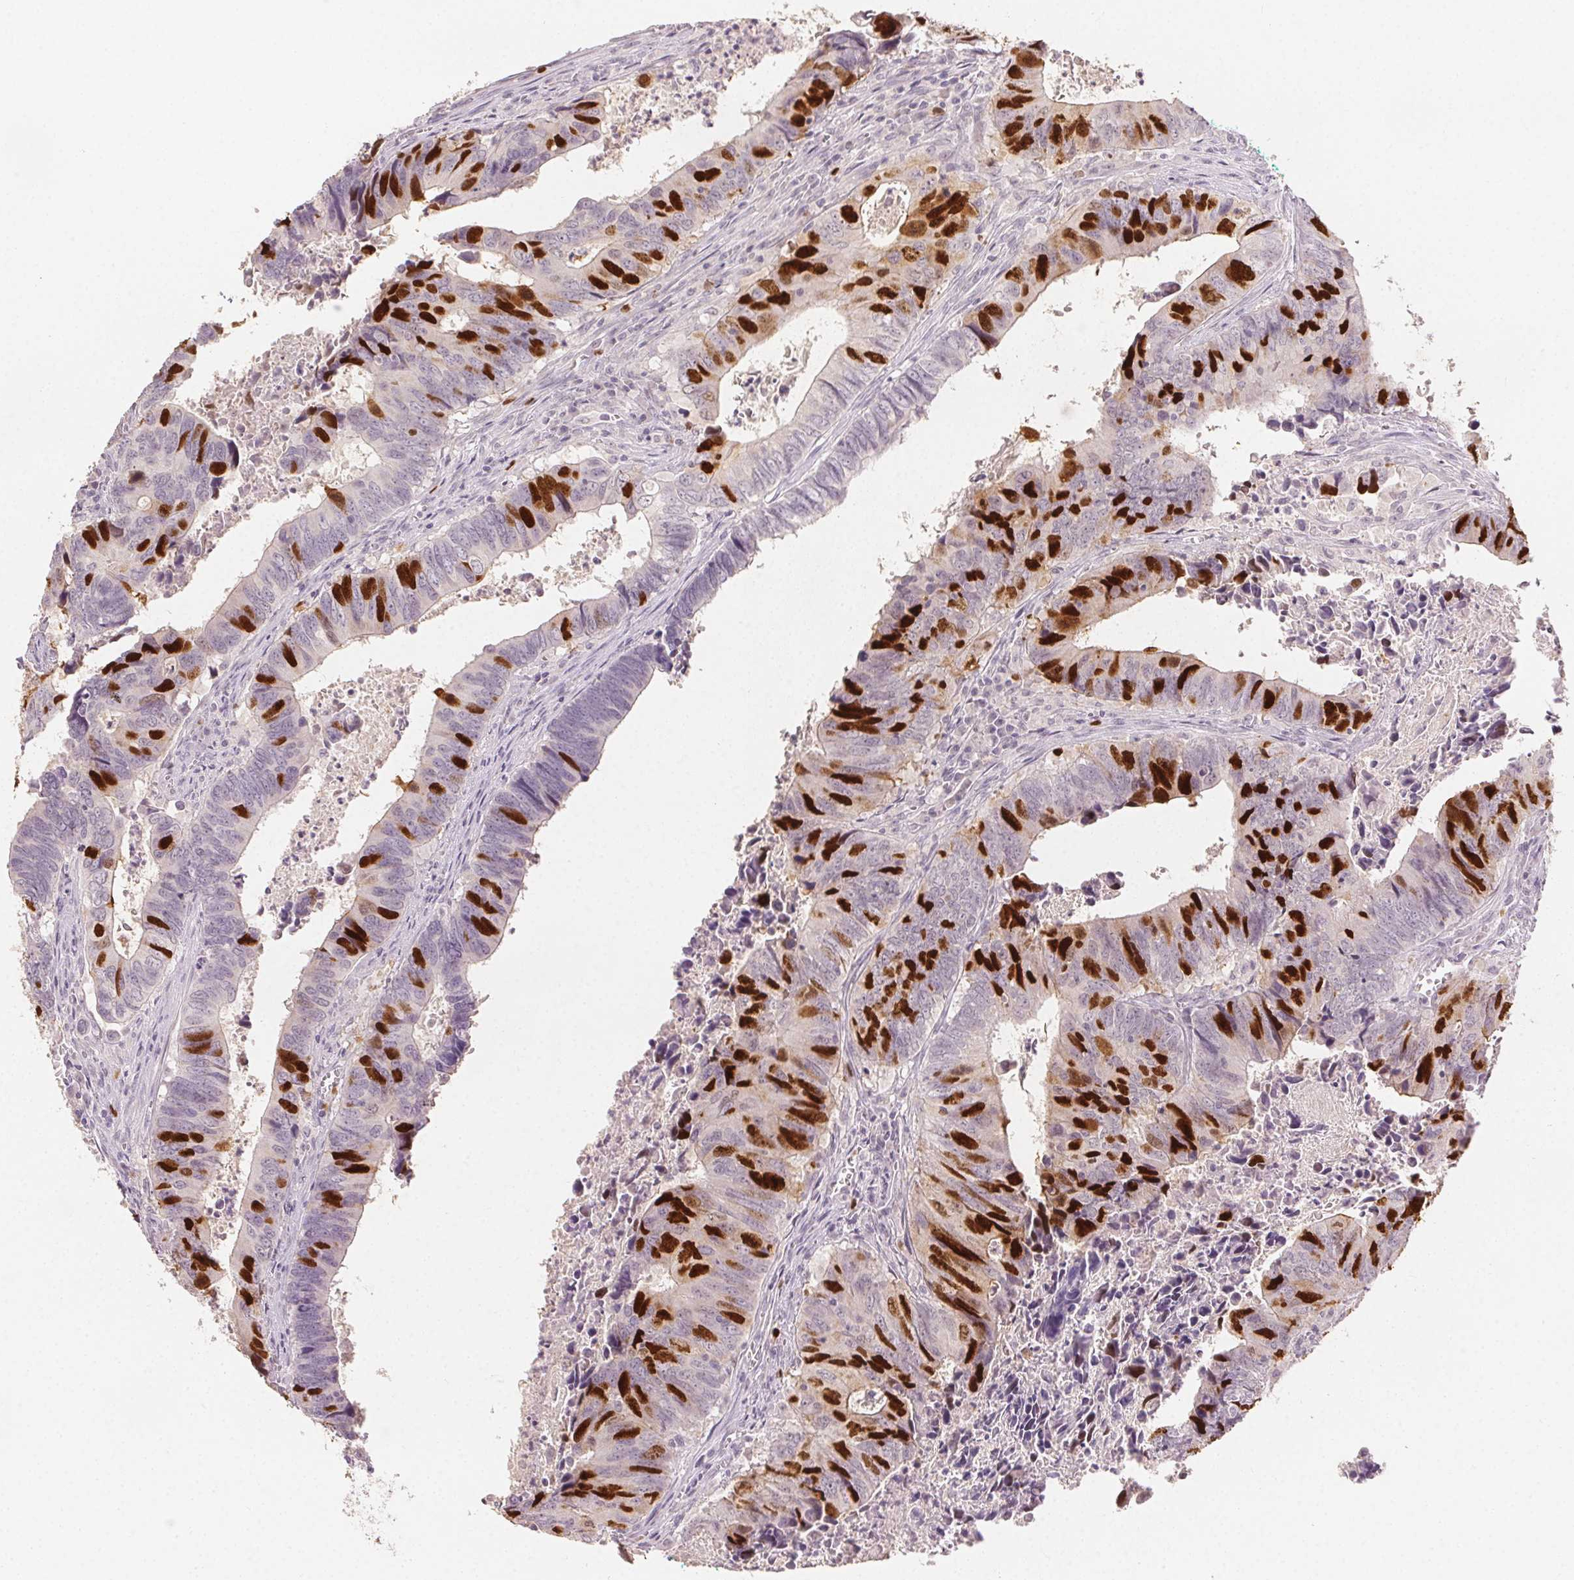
{"staining": {"intensity": "strong", "quantity": "25%-75%", "location": "nuclear"}, "tissue": "colorectal cancer", "cell_type": "Tumor cells", "image_type": "cancer", "snomed": [{"axis": "morphology", "description": "Adenocarcinoma, NOS"}, {"axis": "topography", "description": "Colon"}], "caption": "Colorectal adenocarcinoma was stained to show a protein in brown. There is high levels of strong nuclear expression in approximately 25%-75% of tumor cells.", "gene": "ANLN", "patient": {"sex": "female", "age": 82}}